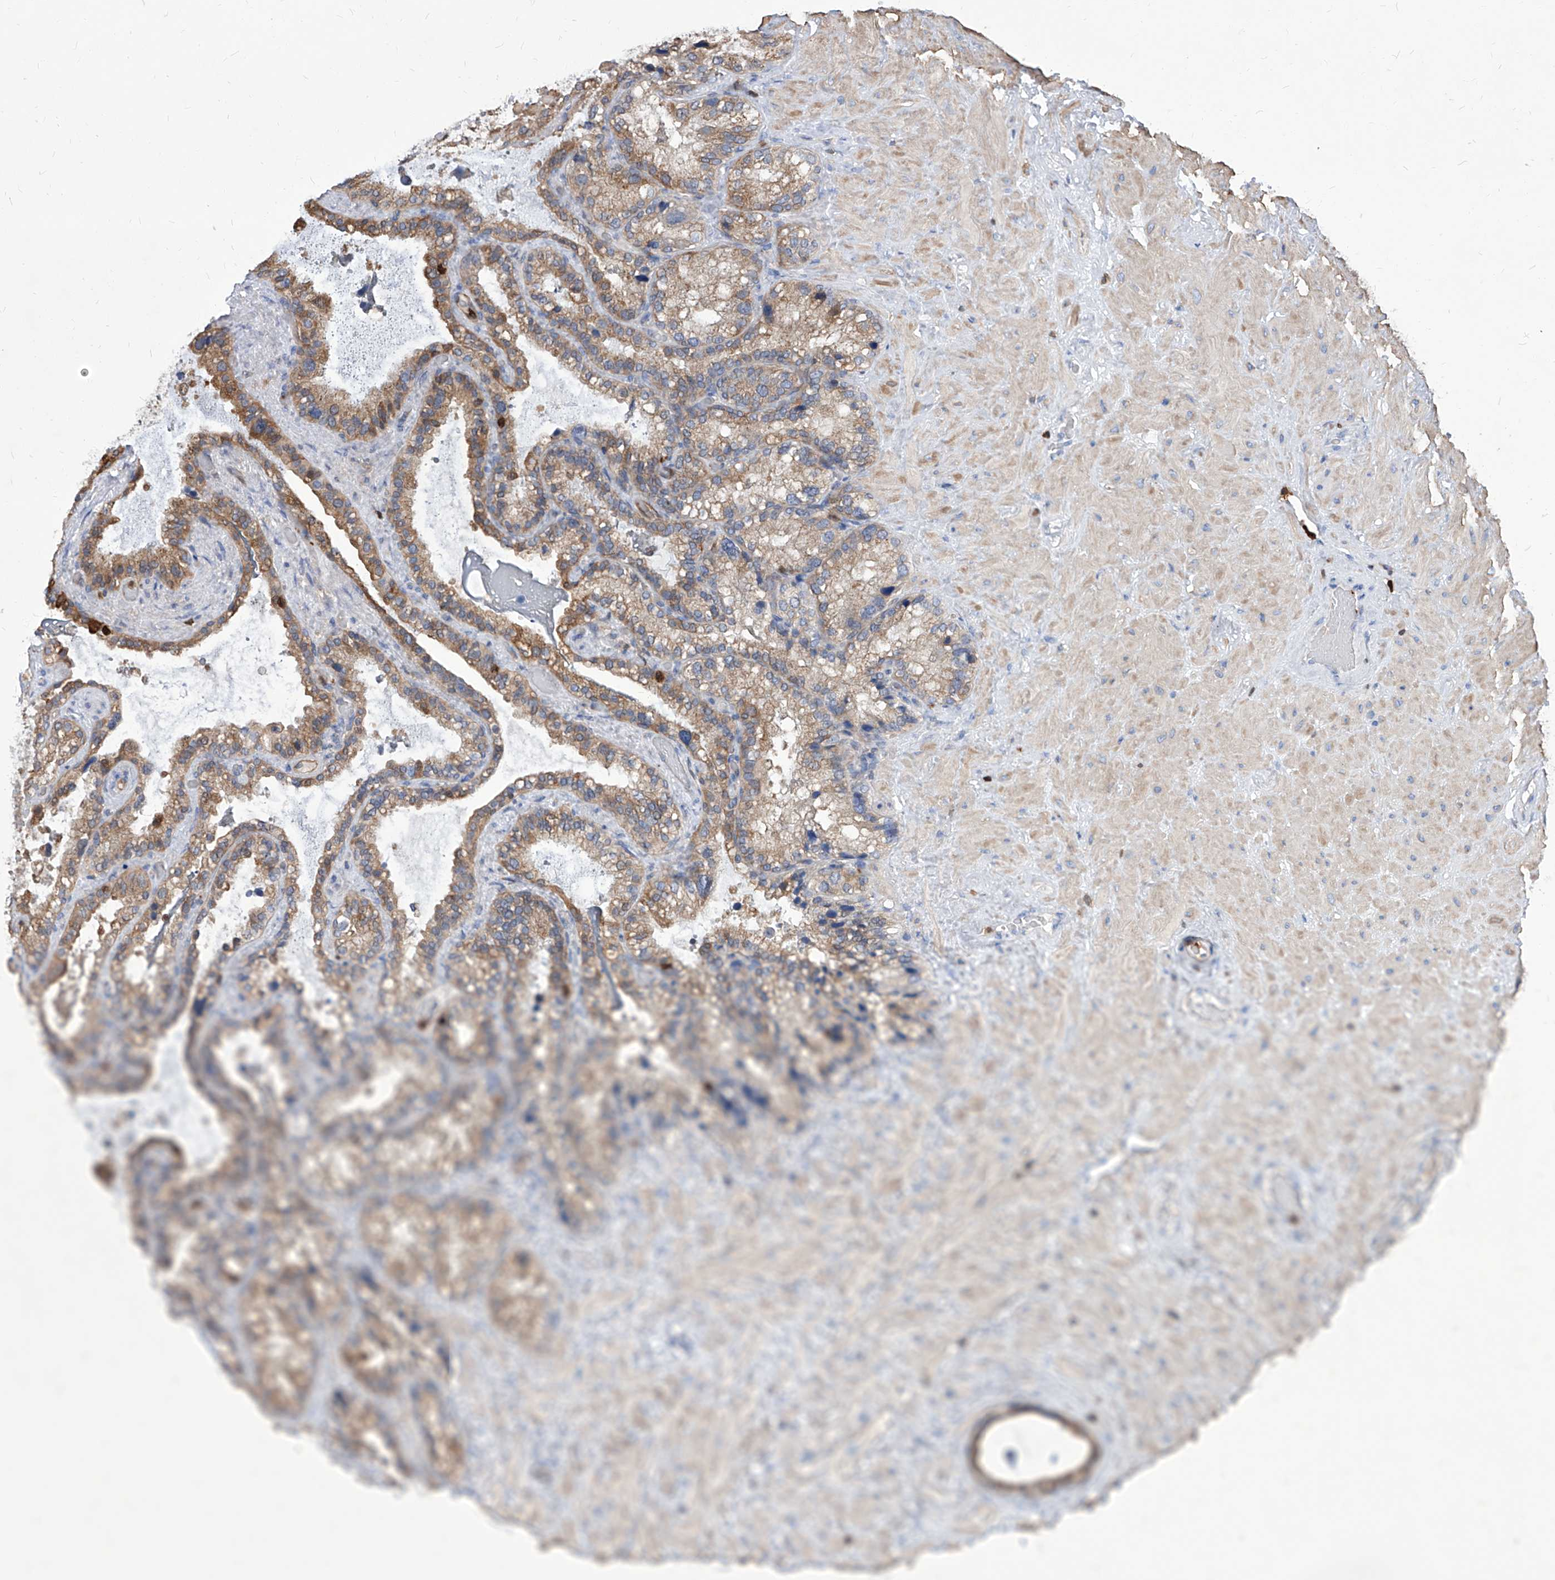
{"staining": {"intensity": "moderate", "quantity": ">75%", "location": "cytoplasmic/membranous"}, "tissue": "seminal vesicle", "cell_type": "Glandular cells", "image_type": "normal", "snomed": [{"axis": "morphology", "description": "Normal tissue, NOS"}, {"axis": "topography", "description": "Prostate"}, {"axis": "topography", "description": "Seminal veicle"}], "caption": "An immunohistochemistry (IHC) photomicrograph of unremarkable tissue is shown. Protein staining in brown highlights moderate cytoplasmic/membranous positivity in seminal vesicle within glandular cells.", "gene": "ABRACL", "patient": {"sex": "male", "age": 68}}